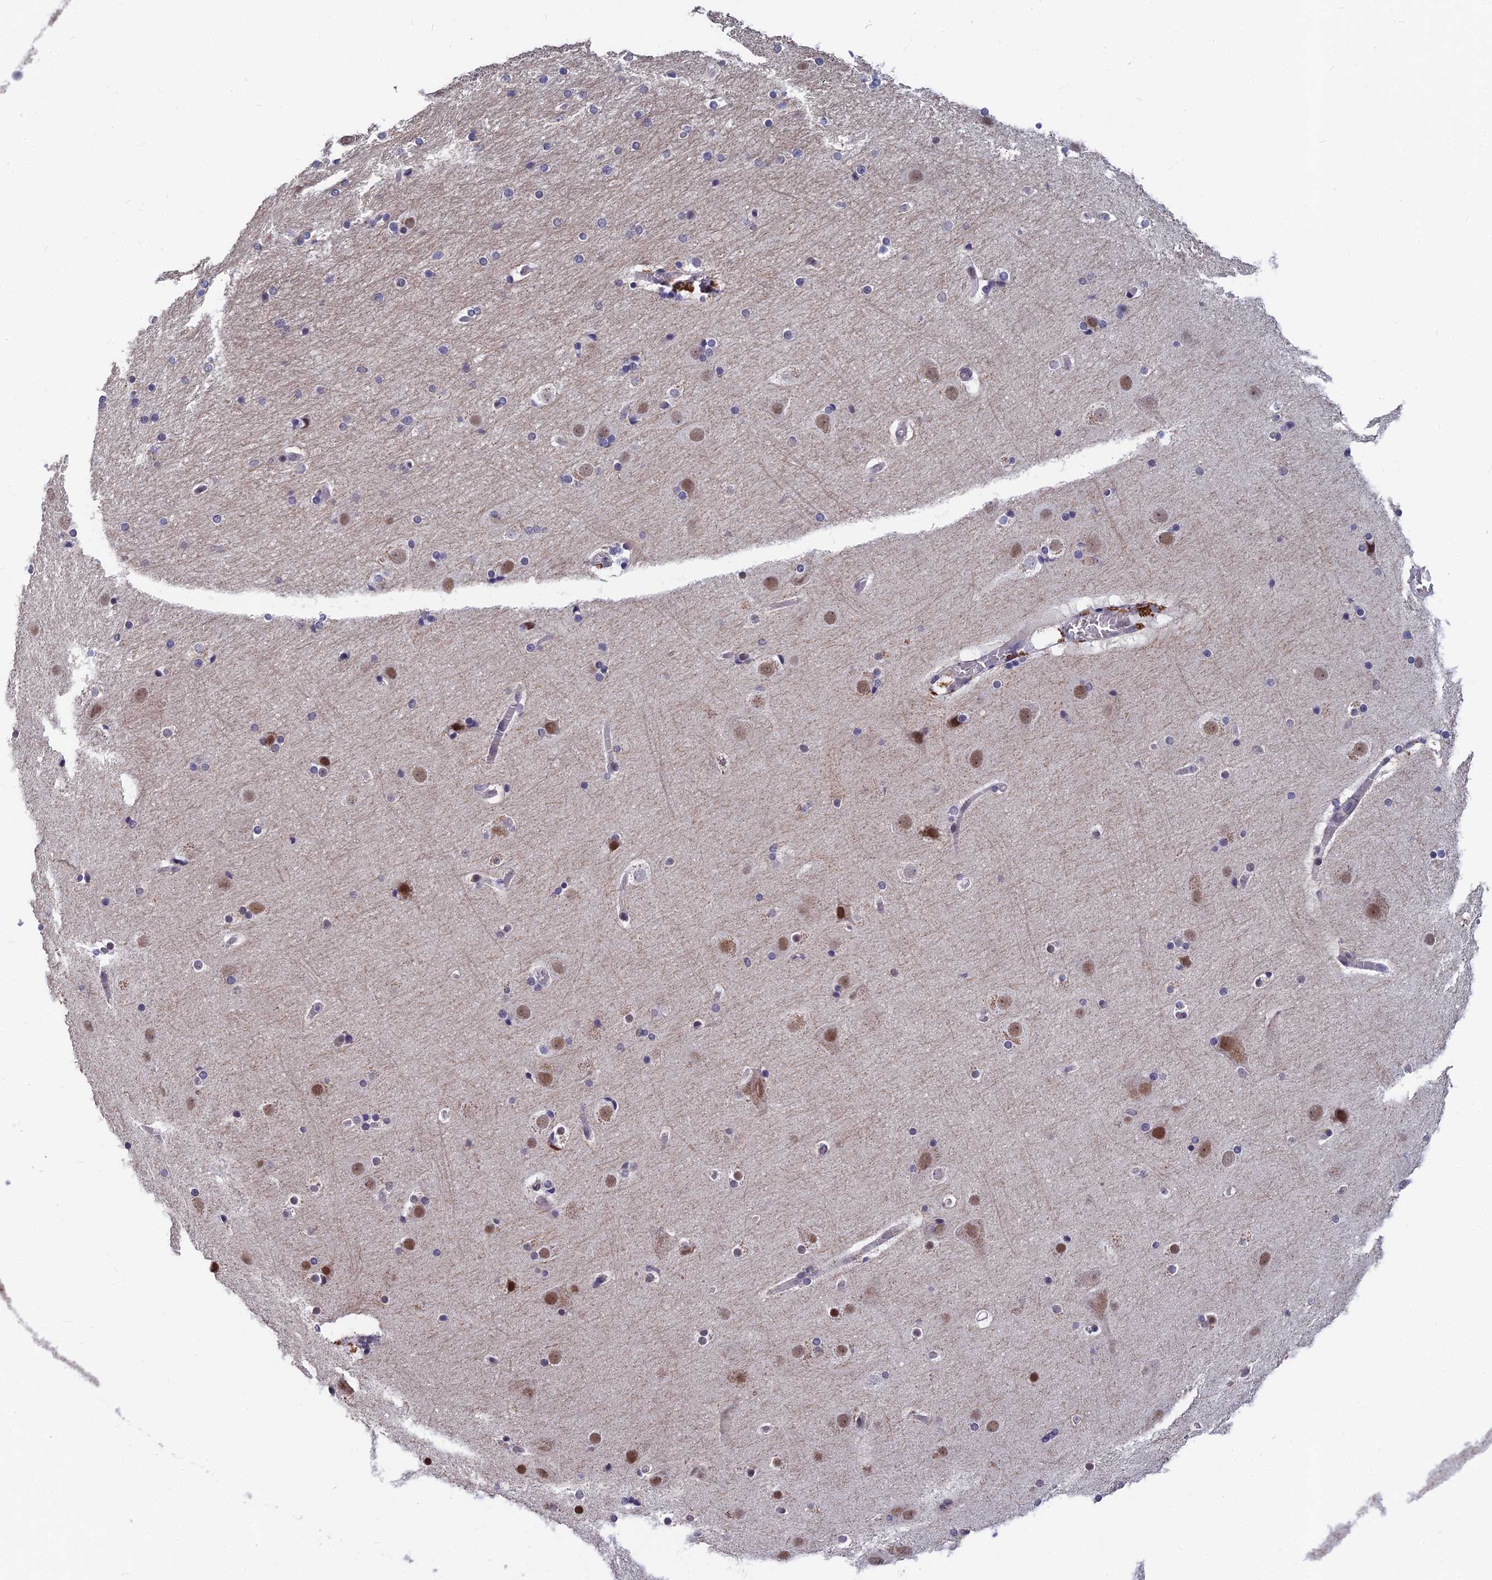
{"staining": {"intensity": "negative", "quantity": "none", "location": "none"}, "tissue": "cerebral cortex", "cell_type": "Endothelial cells", "image_type": "normal", "snomed": [{"axis": "morphology", "description": "Normal tissue, NOS"}, {"axis": "topography", "description": "Cerebral cortex"}], "caption": "There is no significant staining in endothelial cells of cerebral cortex. The staining is performed using DAB (3,3'-diaminobenzidine) brown chromogen with nuclei counter-stained in using hematoxylin.", "gene": "MT", "patient": {"sex": "male", "age": 57}}